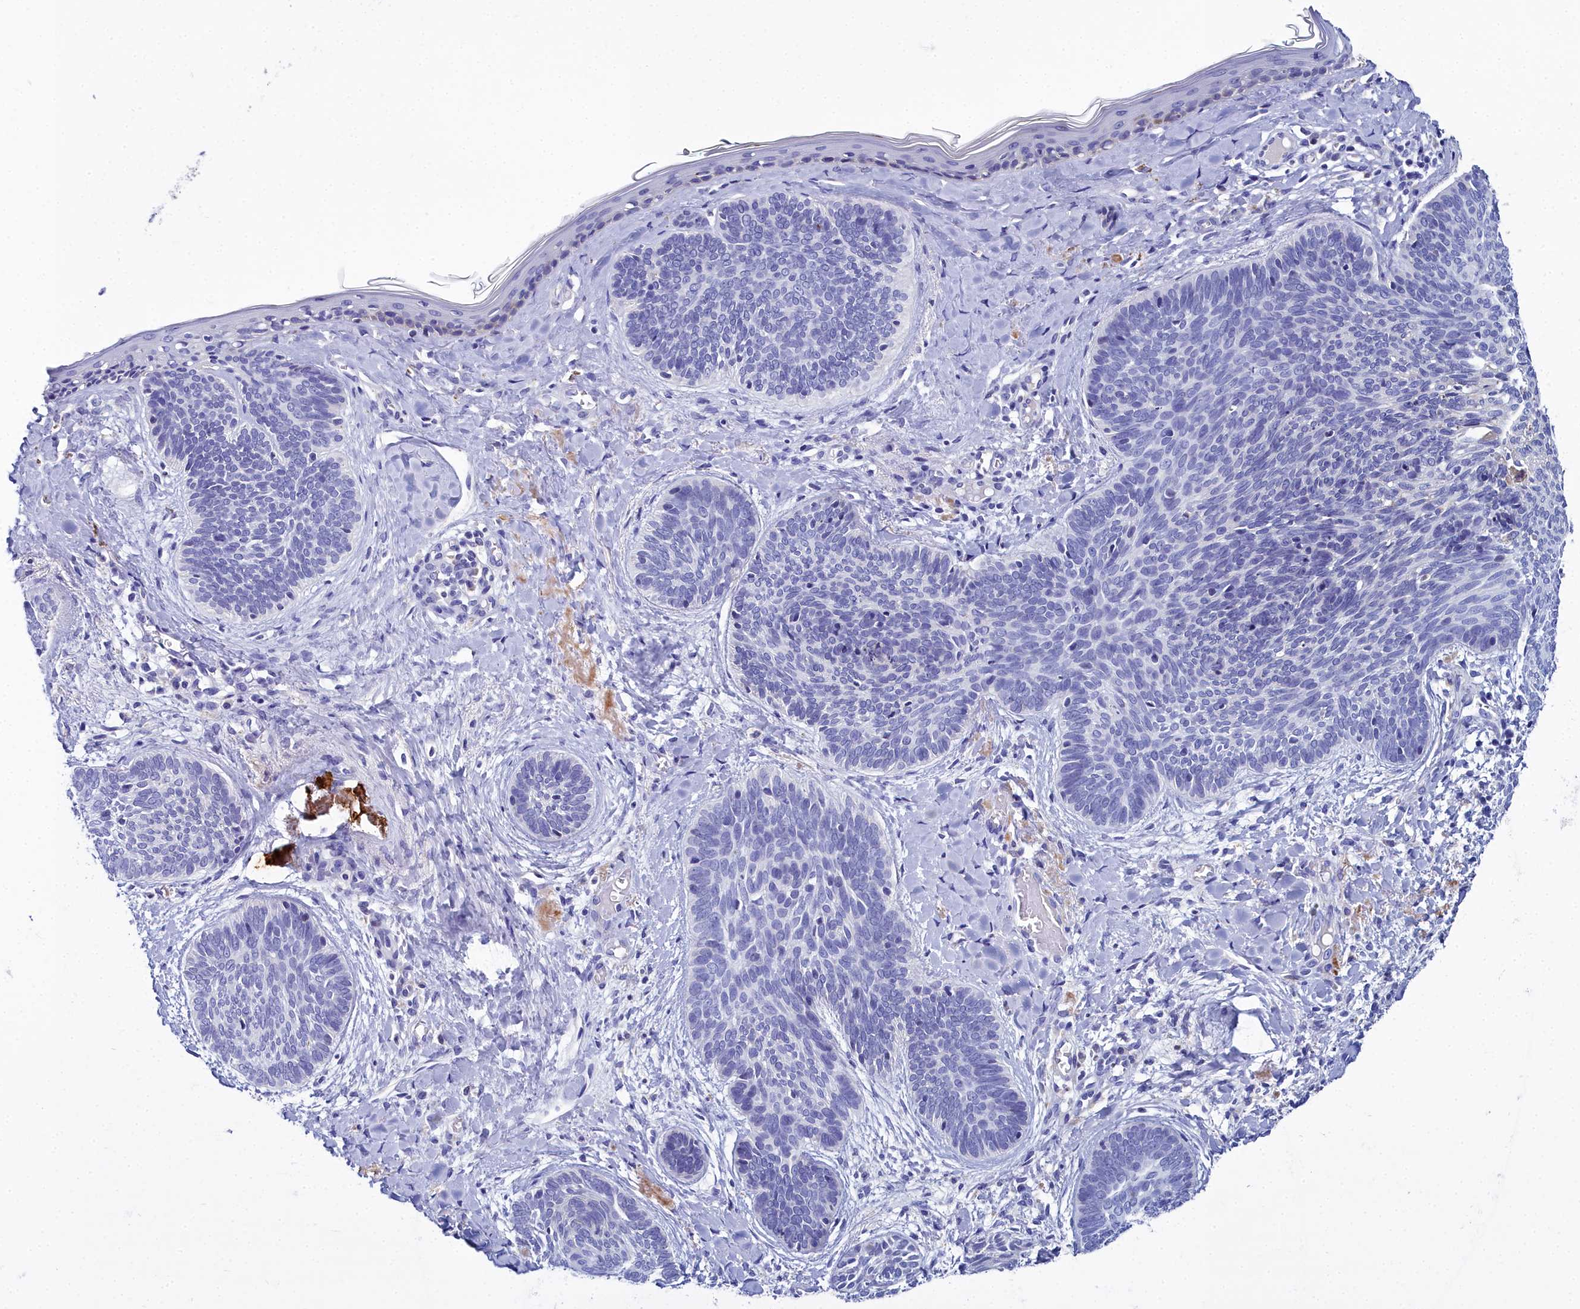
{"staining": {"intensity": "negative", "quantity": "none", "location": "none"}, "tissue": "skin cancer", "cell_type": "Tumor cells", "image_type": "cancer", "snomed": [{"axis": "morphology", "description": "Basal cell carcinoma"}, {"axis": "topography", "description": "Skin"}], "caption": "Skin cancer was stained to show a protein in brown. There is no significant staining in tumor cells.", "gene": "ELAPOR2", "patient": {"sex": "female", "age": 81}}